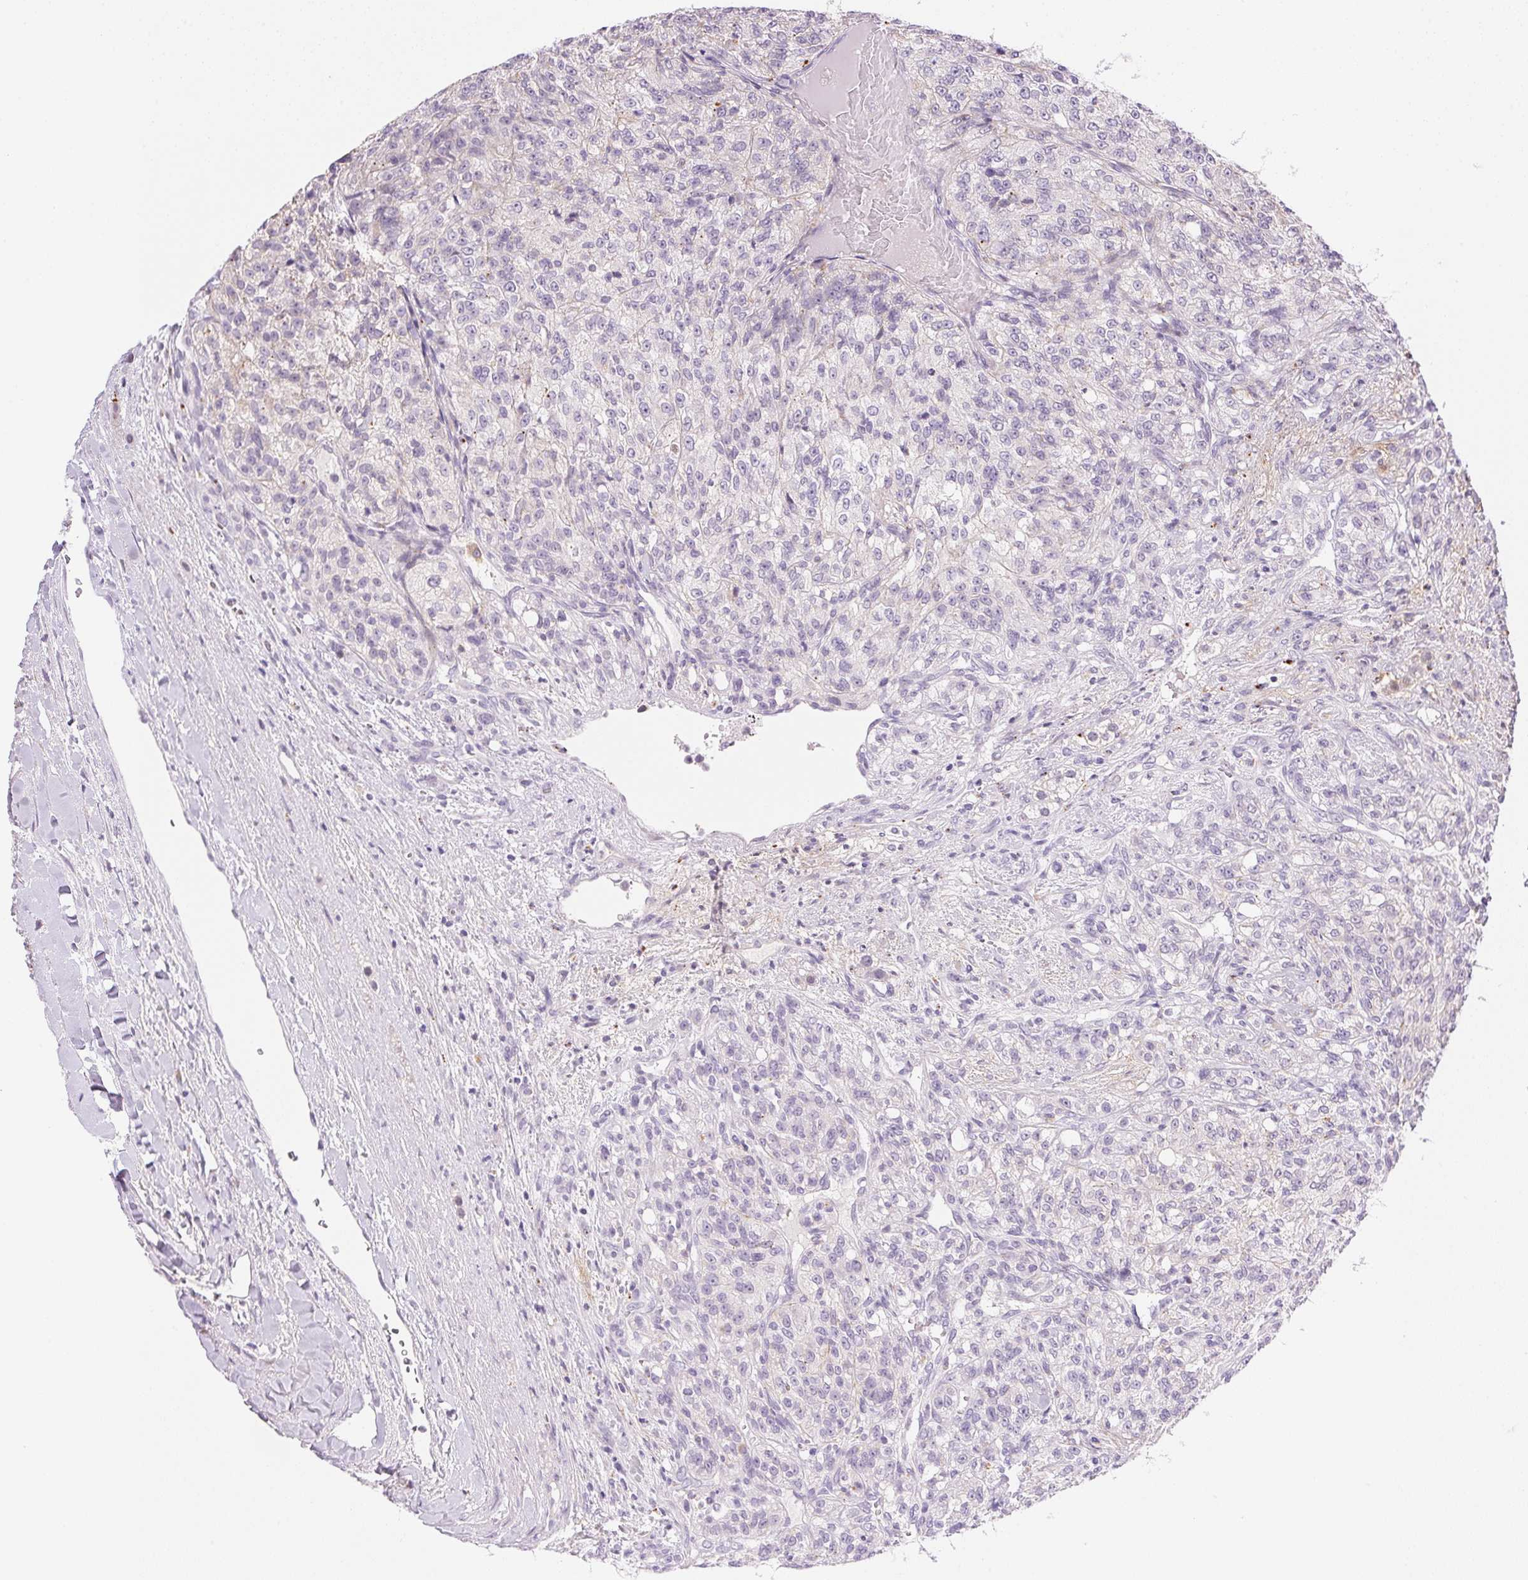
{"staining": {"intensity": "negative", "quantity": "none", "location": "none"}, "tissue": "renal cancer", "cell_type": "Tumor cells", "image_type": "cancer", "snomed": [{"axis": "morphology", "description": "Adenocarcinoma, NOS"}, {"axis": "topography", "description": "Kidney"}], "caption": "Tumor cells show no significant positivity in adenocarcinoma (renal).", "gene": "TEKT1", "patient": {"sex": "female", "age": 63}}